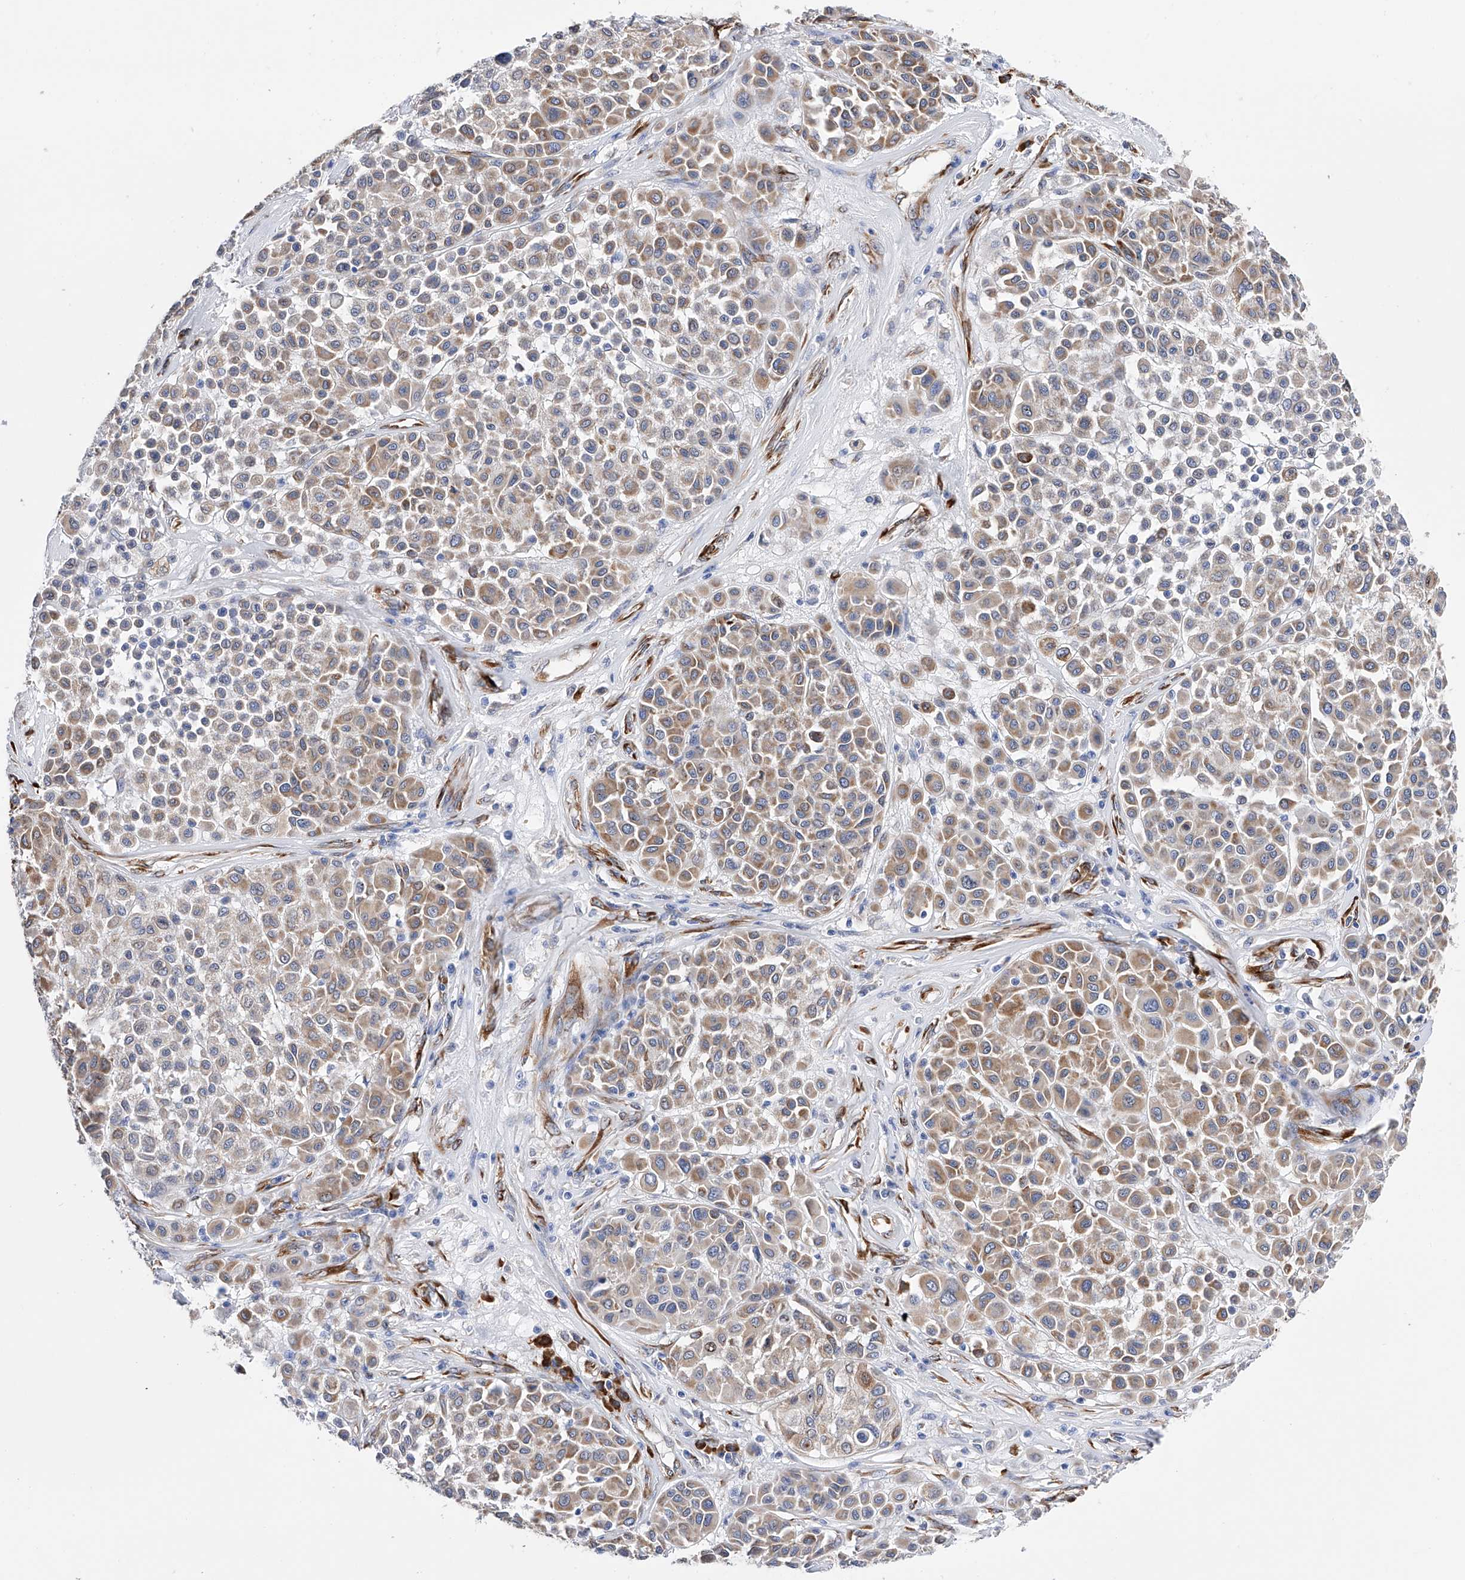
{"staining": {"intensity": "weak", "quantity": ">75%", "location": "cytoplasmic/membranous"}, "tissue": "melanoma", "cell_type": "Tumor cells", "image_type": "cancer", "snomed": [{"axis": "morphology", "description": "Malignant melanoma, Metastatic site"}, {"axis": "topography", "description": "Soft tissue"}], "caption": "This is an image of immunohistochemistry staining of malignant melanoma (metastatic site), which shows weak staining in the cytoplasmic/membranous of tumor cells.", "gene": "PDIA5", "patient": {"sex": "male", "age": 41}}